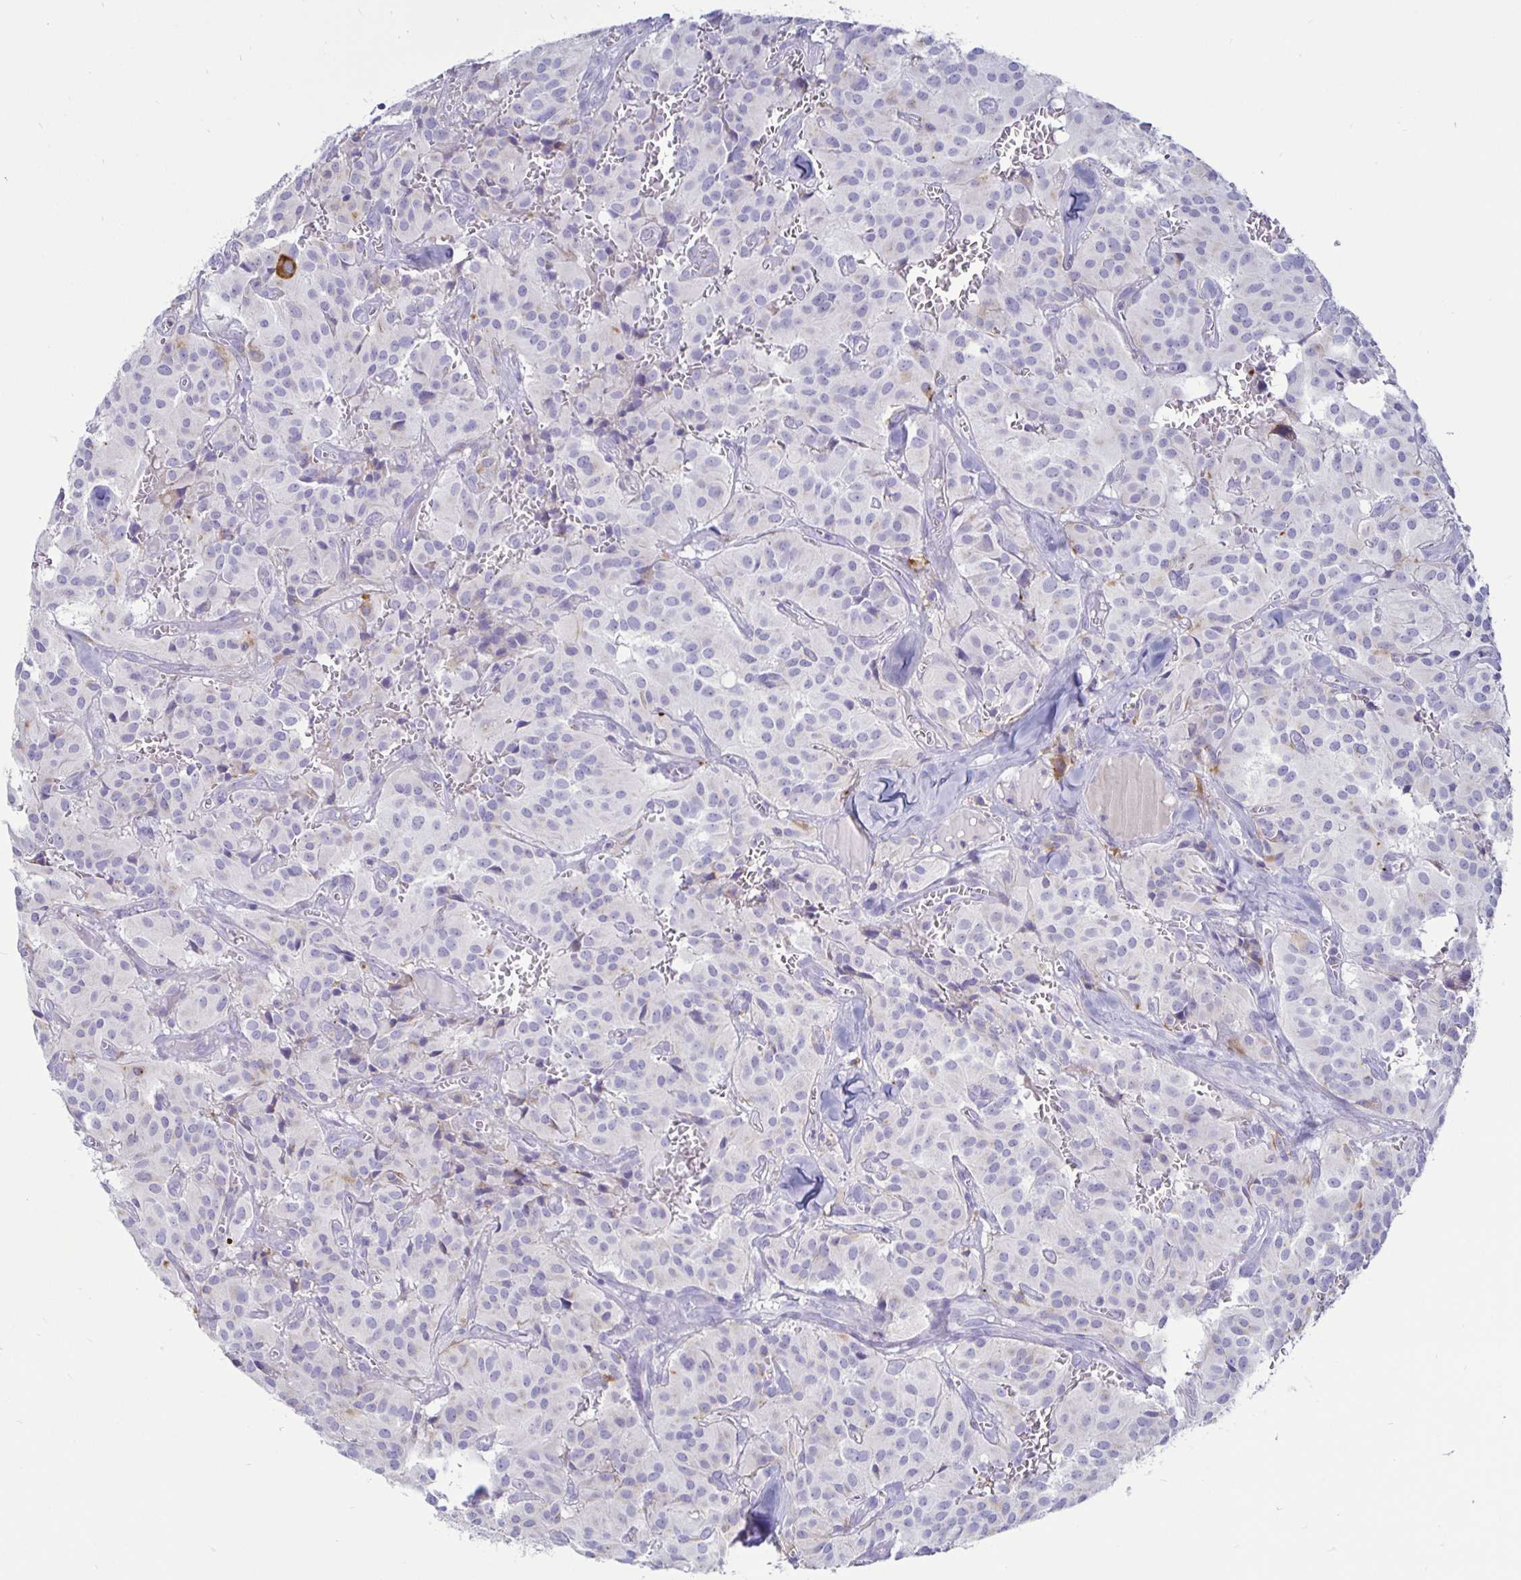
{"staining": {"intensity": "negative", "quantity": "none", "location": "none"}, "tissue": "glioma", "cell_type": "Tumor cells", "image_type": "cancer", "snomed": [{"axis": "morphology", "description": "Glioma, malignant, Low grade"}, {"axis": "topography", "description": "Brain"}], "caption": "This is an immunohistochemistry (IHC) histopathology image of glioma. There is no staining in tumor cells.", "gene": "TIMP1", "patient": {"sex": "male", "age": 42}}